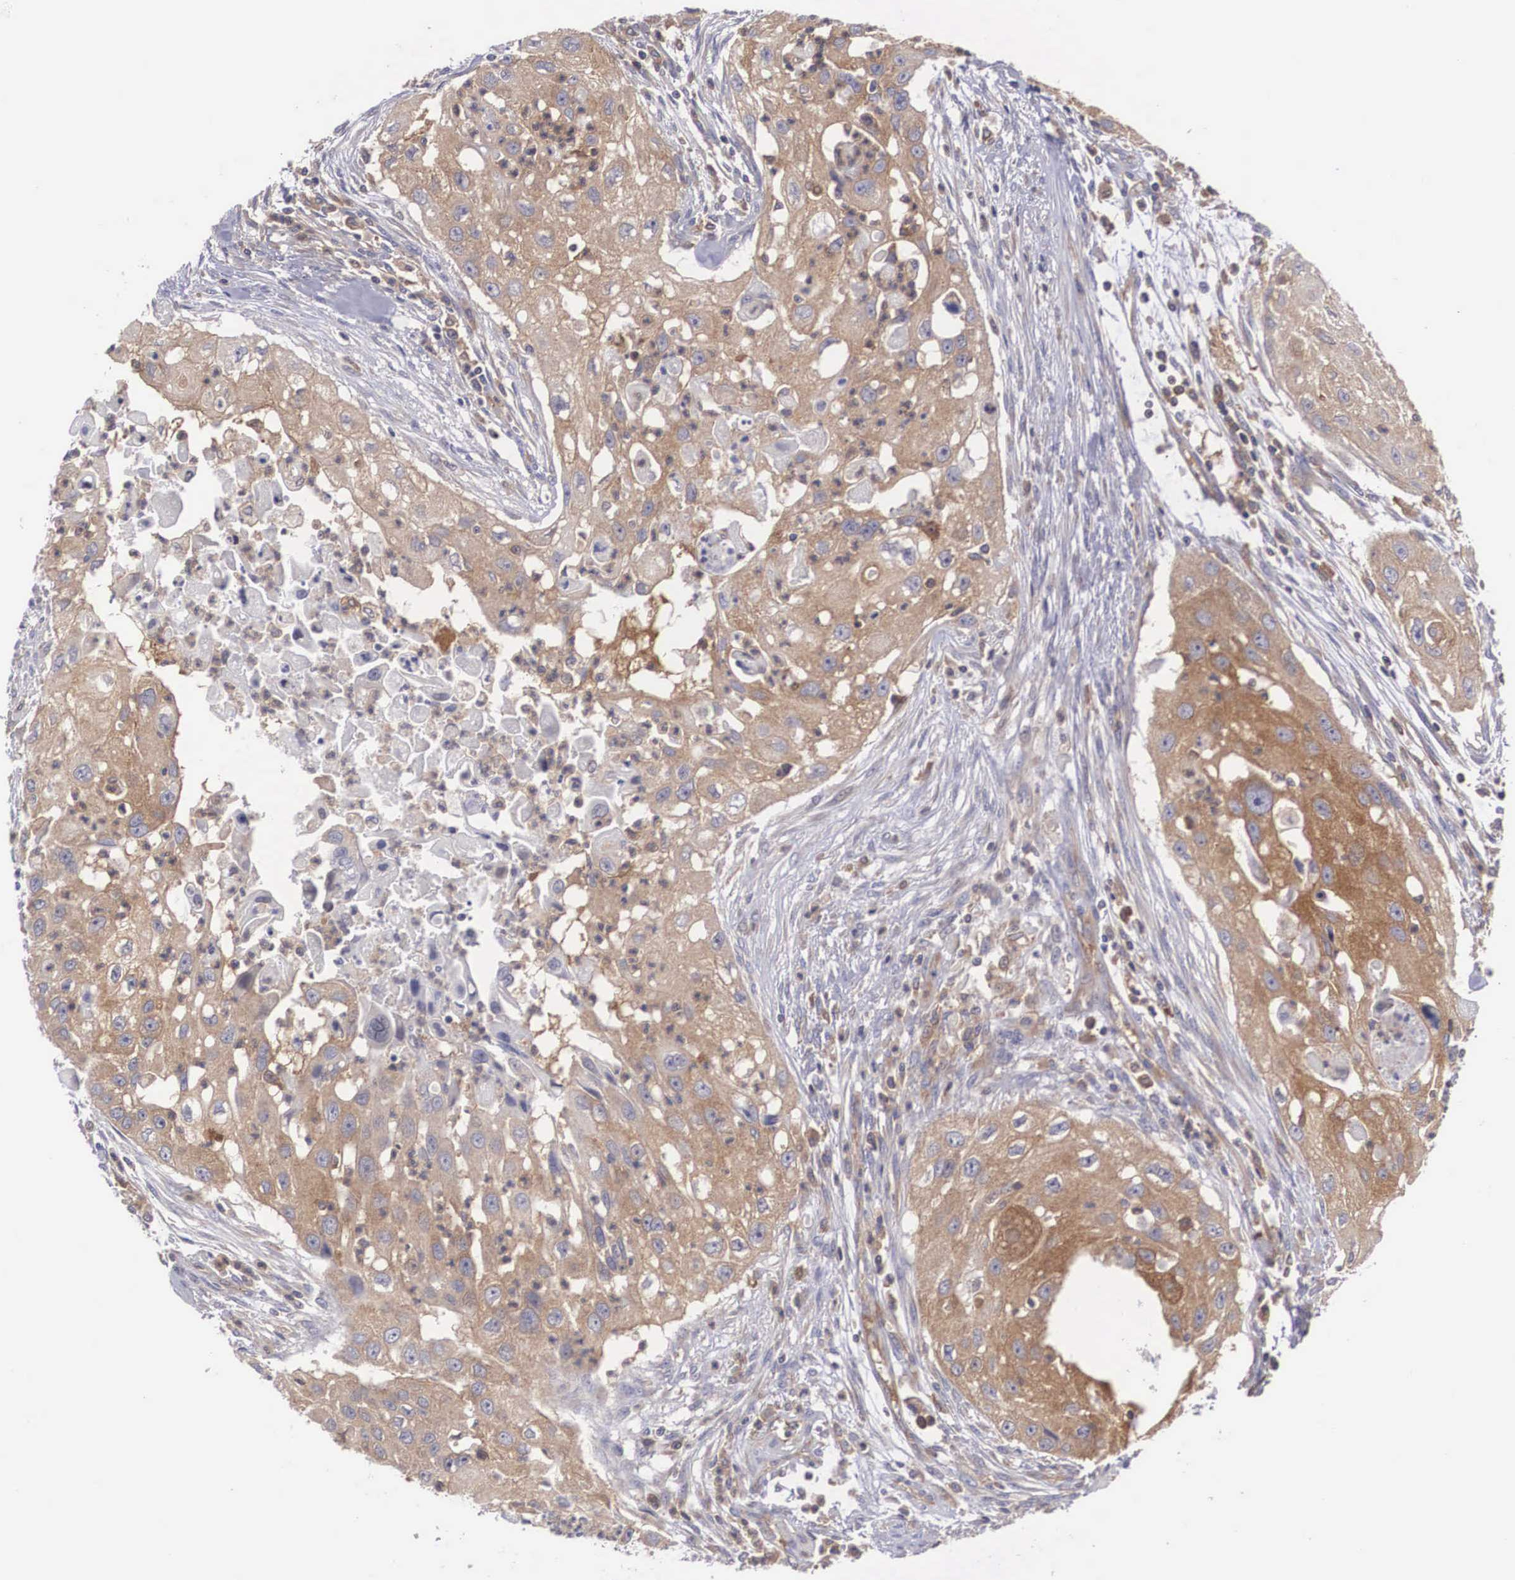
{"staining": {"intensity": "weak", "quantity": ">75%", "location": "cytoplasmic/membranous"}, "tissue": "head and neck cancer", "cell_type": "Tumor cells", "image_type": "cancer", "snomed": [{"axis": "morphology", "description": "Squamous cell carcinoma, NOS"}, {"axis": "topography", "description": "Head-Neck"}], "caption": "Head and neck cancer stained for a protein (brown) displays weak cytoplasmic/membranous positive staining in approximately >75% of tumor cells.", "gene": "GRIPAP1", "patient": {"sex": "male", "age": 64}}